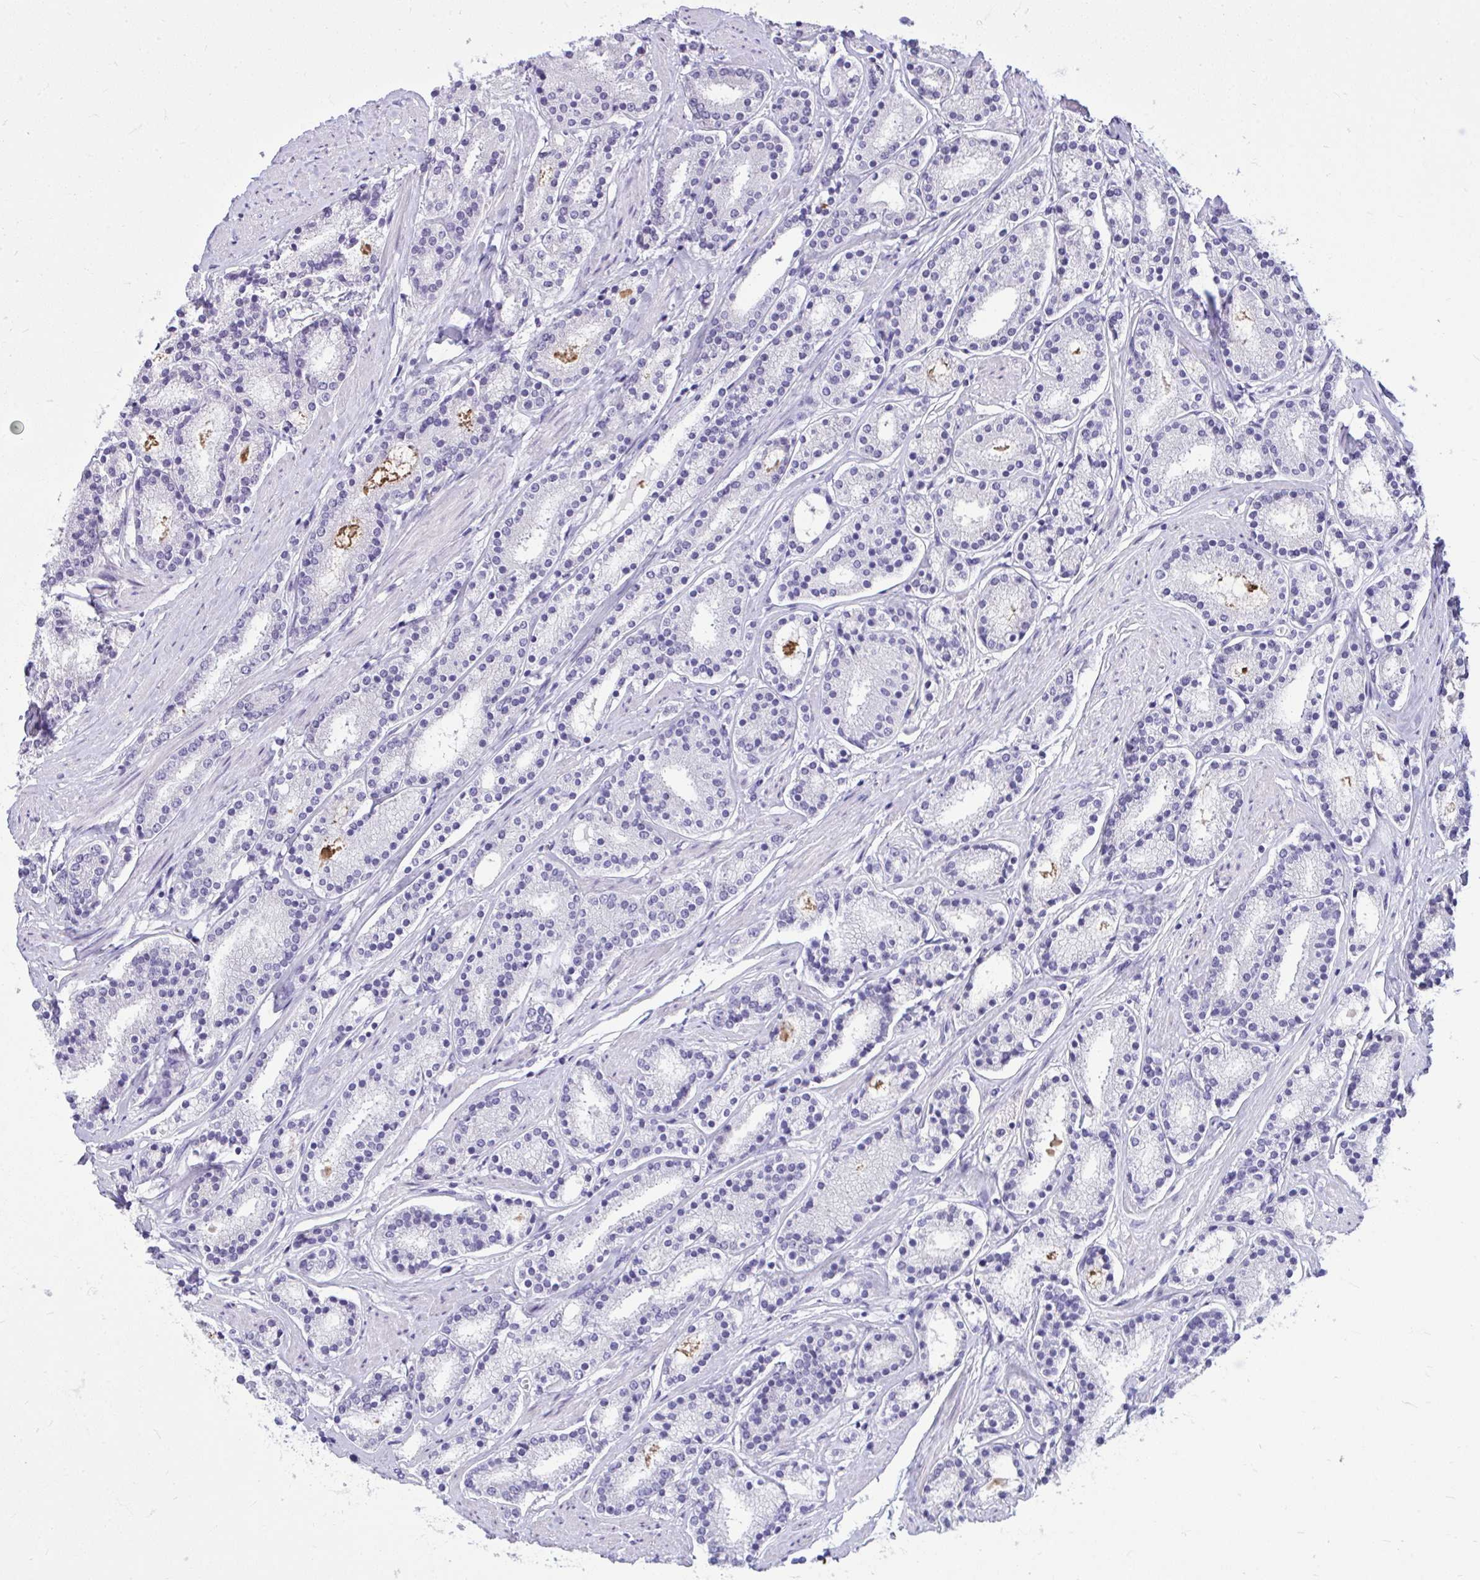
{"staining": {"intensity": "negative", "quantity": "none", "location": "none"}, "tissue": "prostate cancer", "cell_type": "Tumor cells", "image_type": "cancer", "snomed": [{"axis": "morphology", "description": "Adenocarcinoma, High grade"}, {"axis": "topography", "description": "Prostate"}], "caption": "IHC histopathology image of neoplastic tissue: prostate cancer (adenocarcinoma (high-grade)) stained with DAB (3,3'-diaminobenzidine) demonstrates no significant protein positivity in tumor cells.", "gene": "PRM2", "patient": {"sex": "male", "age": 63}}